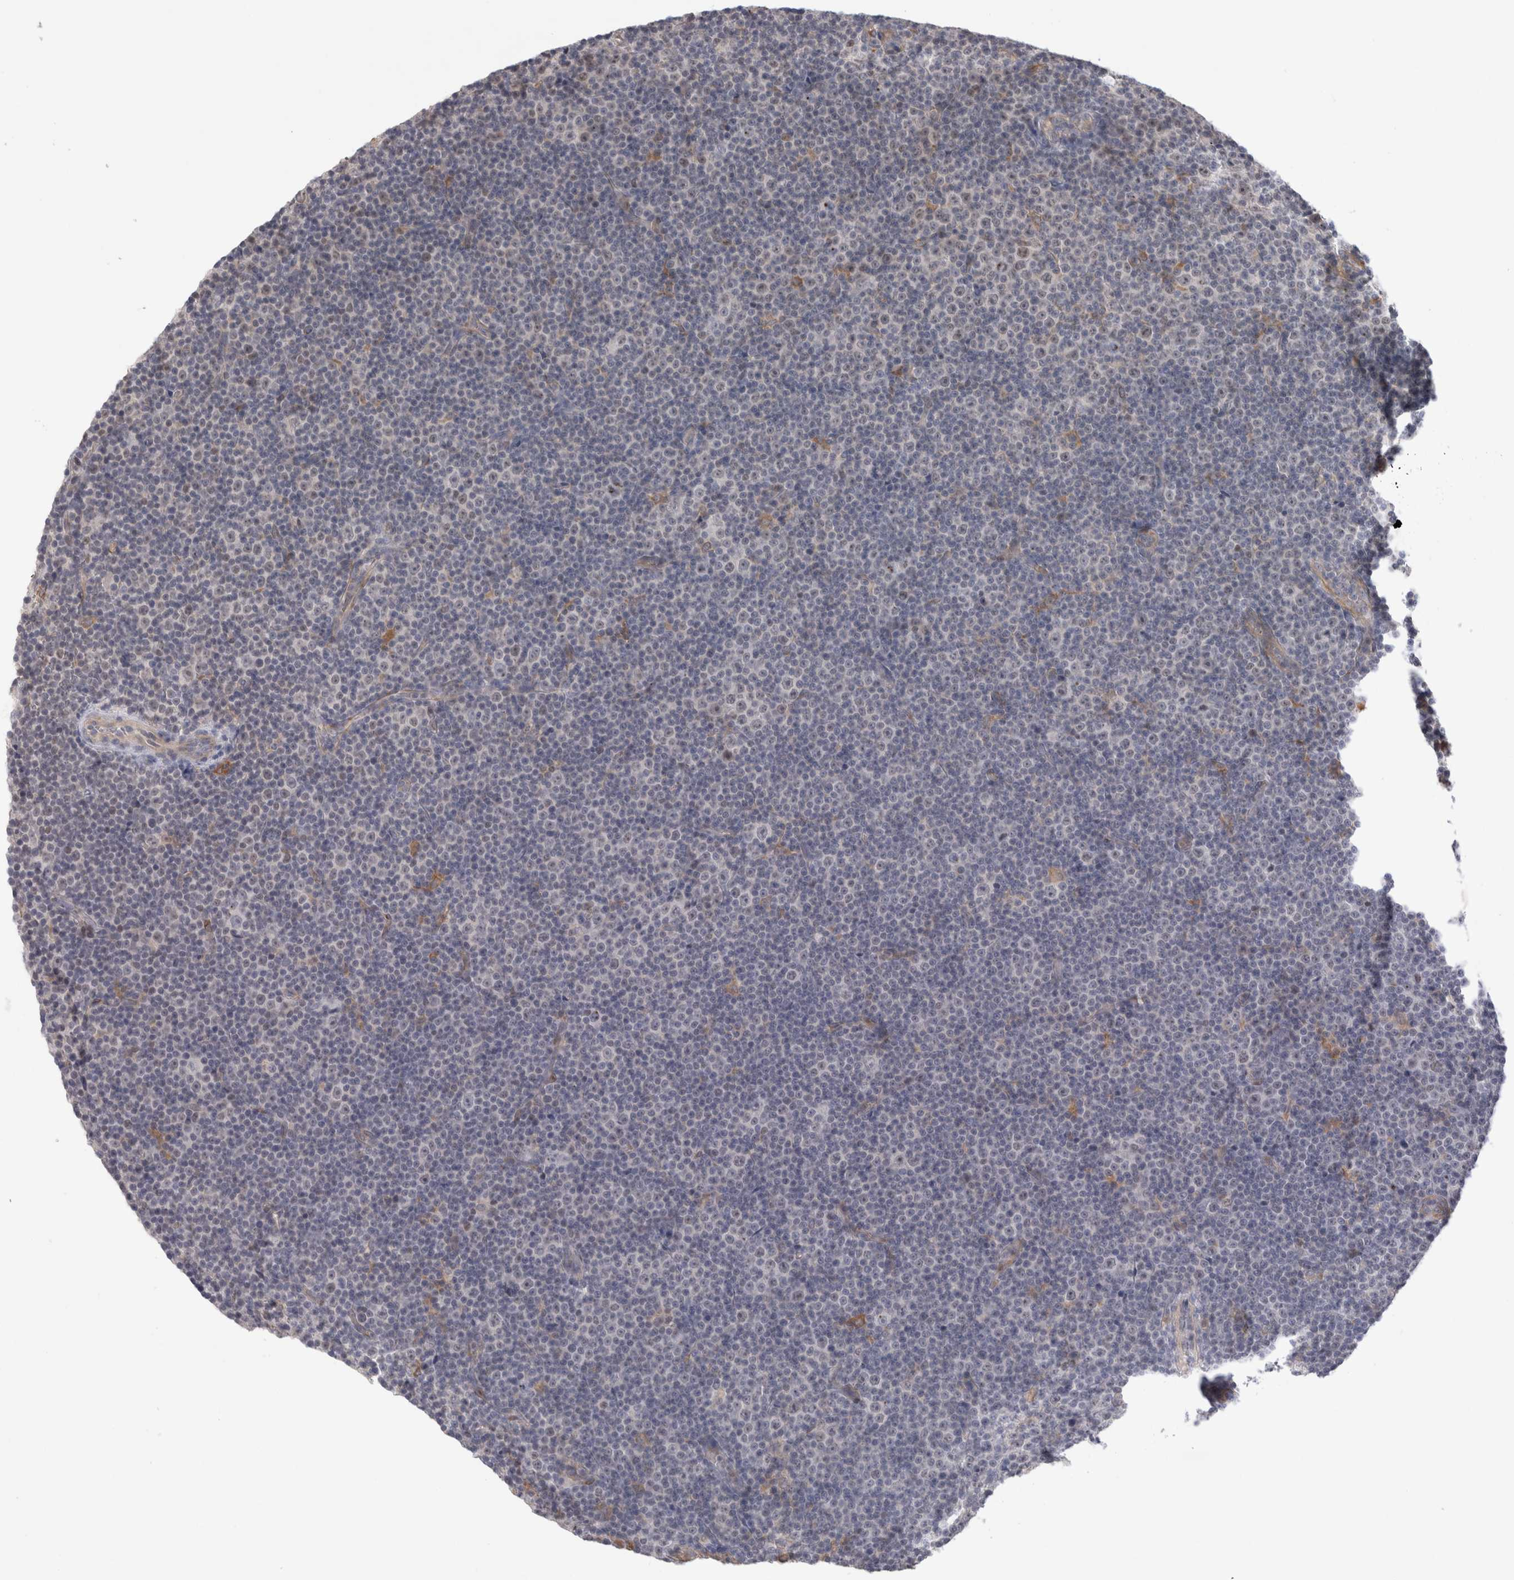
{"staining": {"intensity": "negative", "quantity": "none", "location": "none"}, "tissue": "lymphoma", "cell_type": "Tumor cells", "image_type": "cancer", "snomed": [{"axis": "morphology", "description": "Malignant lymphoma, non-Hodgkin's type, Low grade"}, {"axis": "topography", "description": "Lymph node"}], "caption": "Tumor cells are negative for protein expression in human low-grade malignant lymphoma, non-Hodgkin's type. Nuclei are stained in blue.", "gene": "SYTL5", "patient": {"sex": "female", "age": 67}}